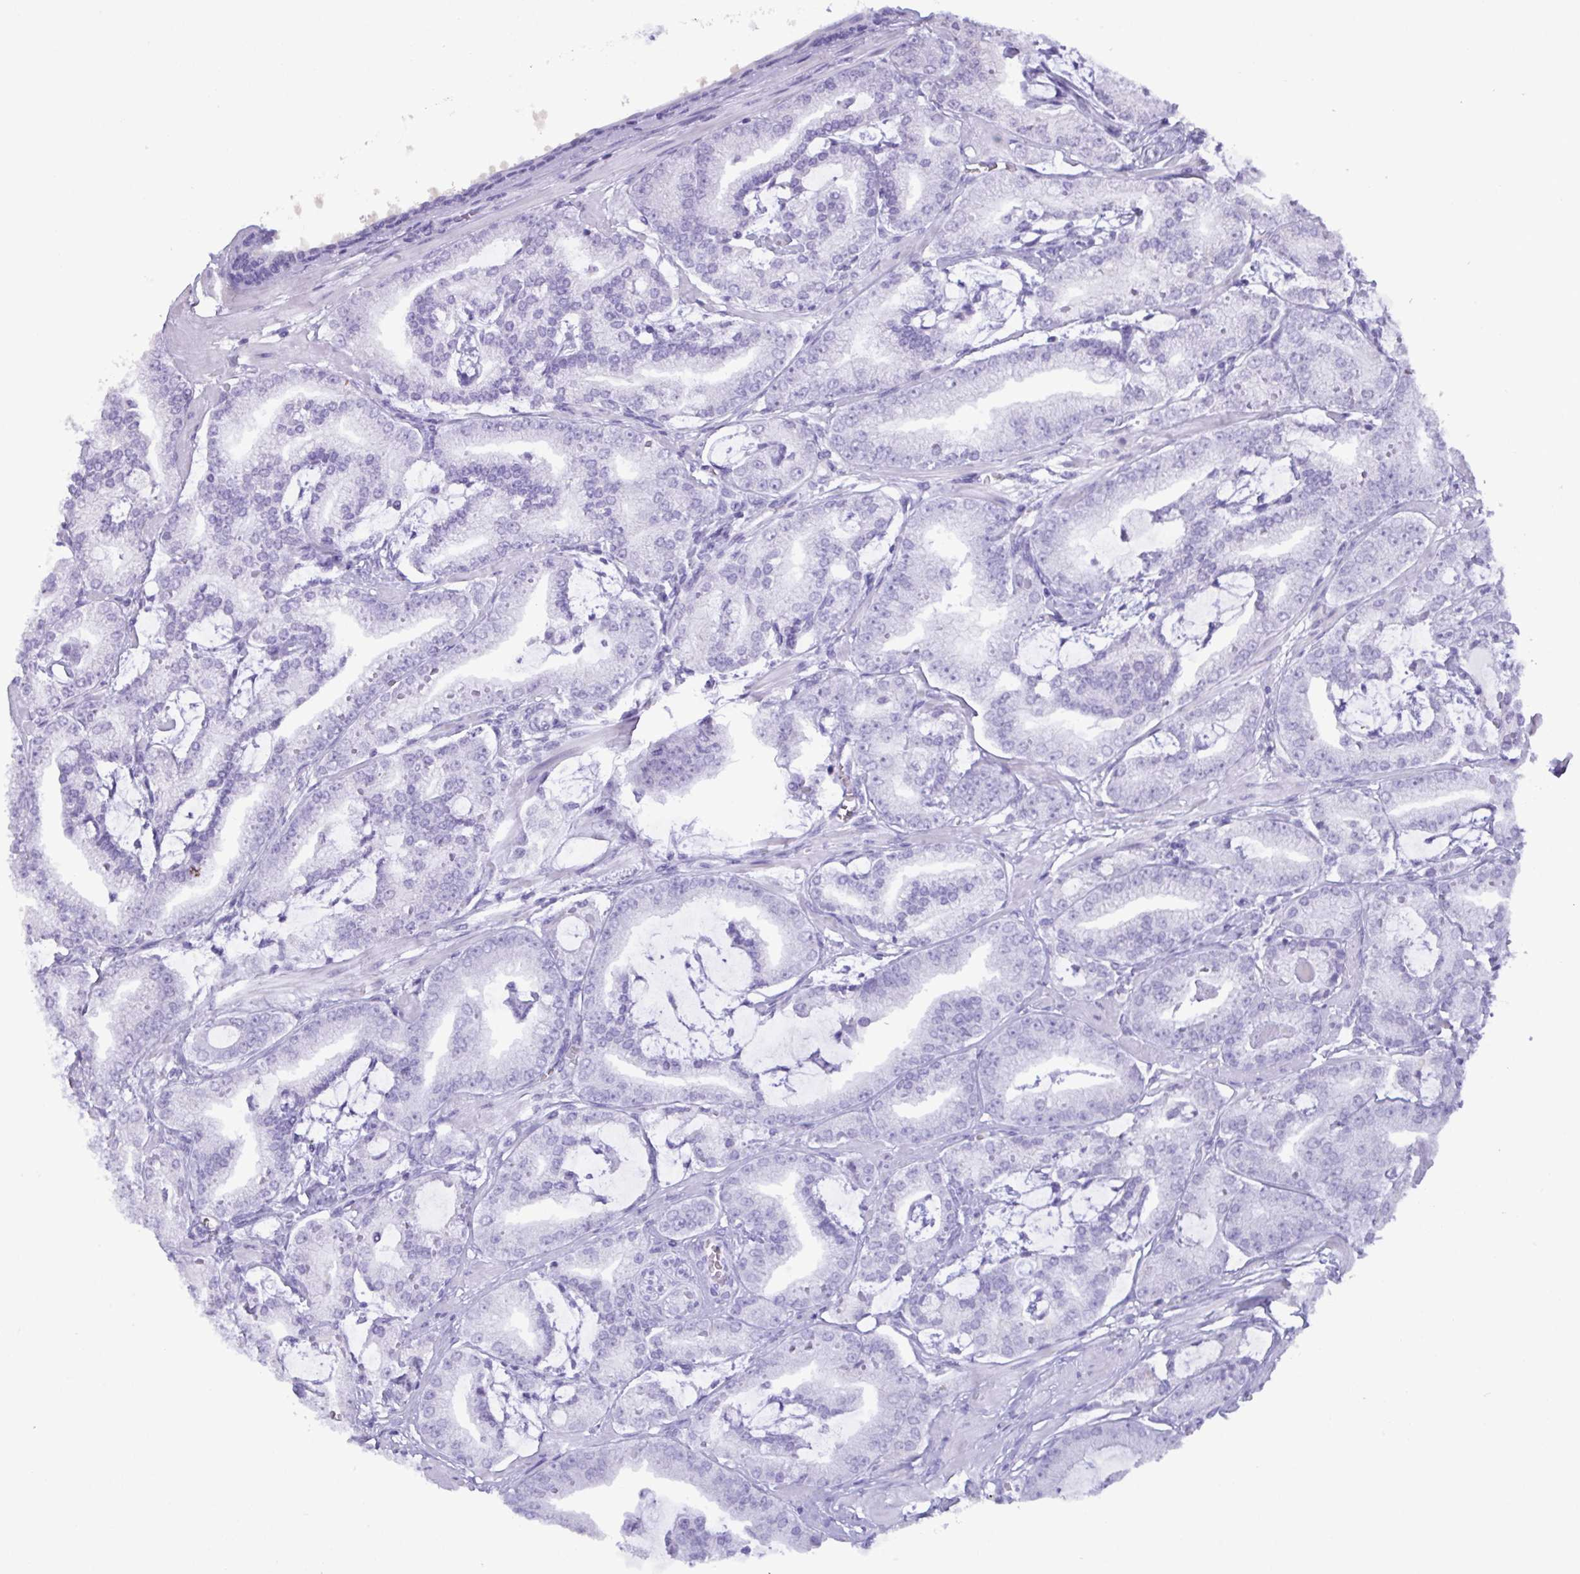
{"staining": {"intensity": "negative", "quantity": "none", "location": "none"}, "tissue": "prostate cancer", "cell_type": "Tumor cells", "image_type": "cancer", "snomed": [{"axis": "morphology", "description": "Adenocarcinoma, High grade"}, {"axis": "topography", "description": "Prostate"}], "caption": "A micrograph of human adenocarcinoma (high-grade) (prostate) is negative for staining in tumor cells.", "gene": "C4orf33", "patient": {"sex": "male", "age": 71}}